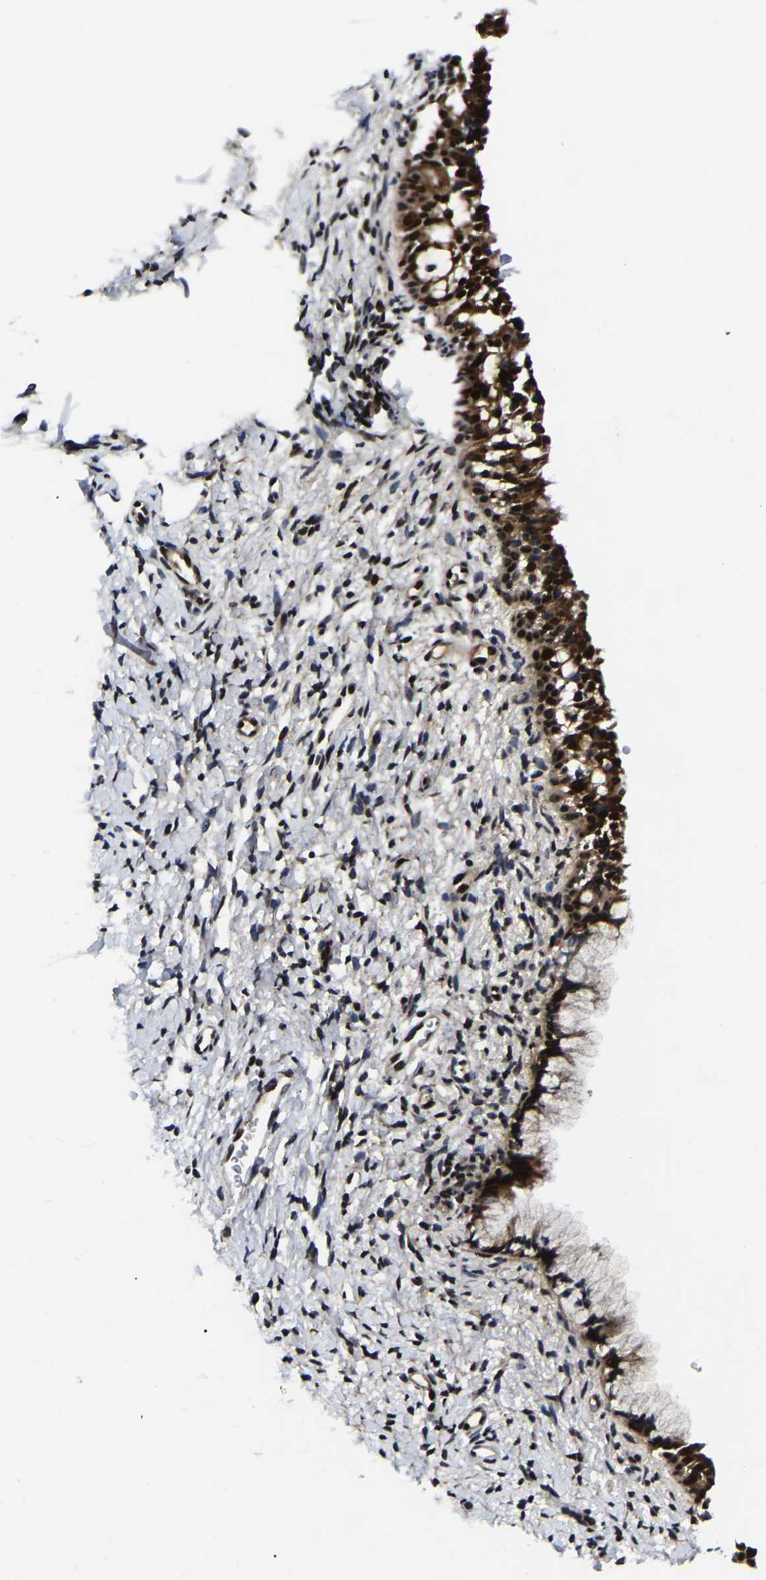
{"staining": {"intensity": "strong", "quantity": ">75%", "location": "cytoplasmic/membranous,nuclear"}, "tissue": "cervix", "cell_type": "Glandular cells", "image_type": "normal", "snomed": [{"axis": "morphology", "description": "Normal tissue, NOS"}, {"axis": "topography", "description": "Cervix"}], "caption": "Protein expression analysis of benign human cervix reveals strong cytoplasmic/membranous,nuclear staining in approximately >75% of glandular cells.", "gene": "TRIM35", "patient": {"sex": "female", "age": 72}}